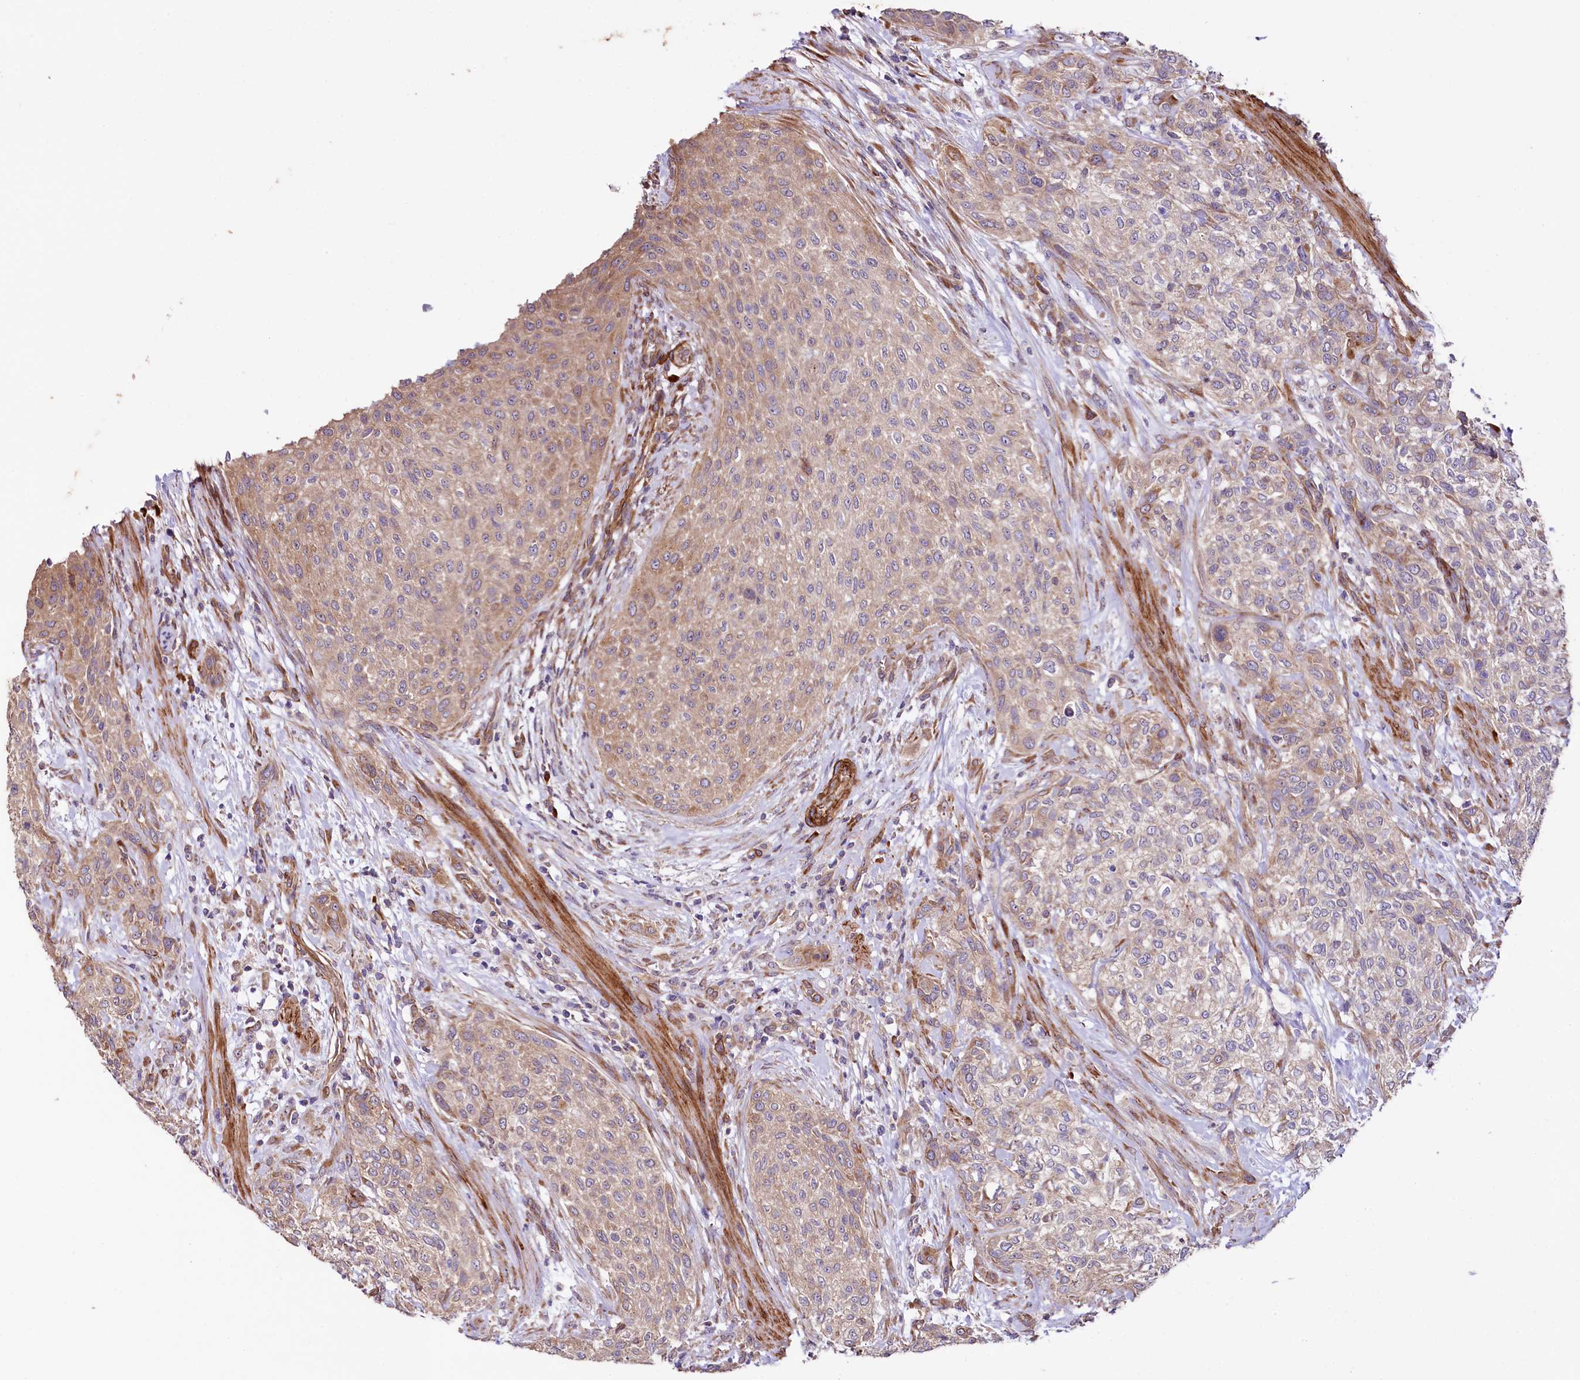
{"staining": {"intensity": "moderate", "quantity": "<25%", "location": "cytoplasmic/membranous"}, "tissue": "urothelial cancer", "cell_type": "Tumor cells", "image_type": "cancer", "snomed": [{"axis": "morphology", "description": "Normal tissue, NOS"}, {"axis": "morphology", "description": "Urothelial carcinoma, NOS"}, {"axis": "topography", "description": "Urinary bladder"}, {"axis": "topography", "description": "Peripheral nerve tissue"}], "caption": "Transitional cell carcinoma stained for a protein displays moderate cytoplasmic/membranous positivity in tumor cells.", "gene": "SPATS2", "patient": {"sex": "male", "age": 35}}